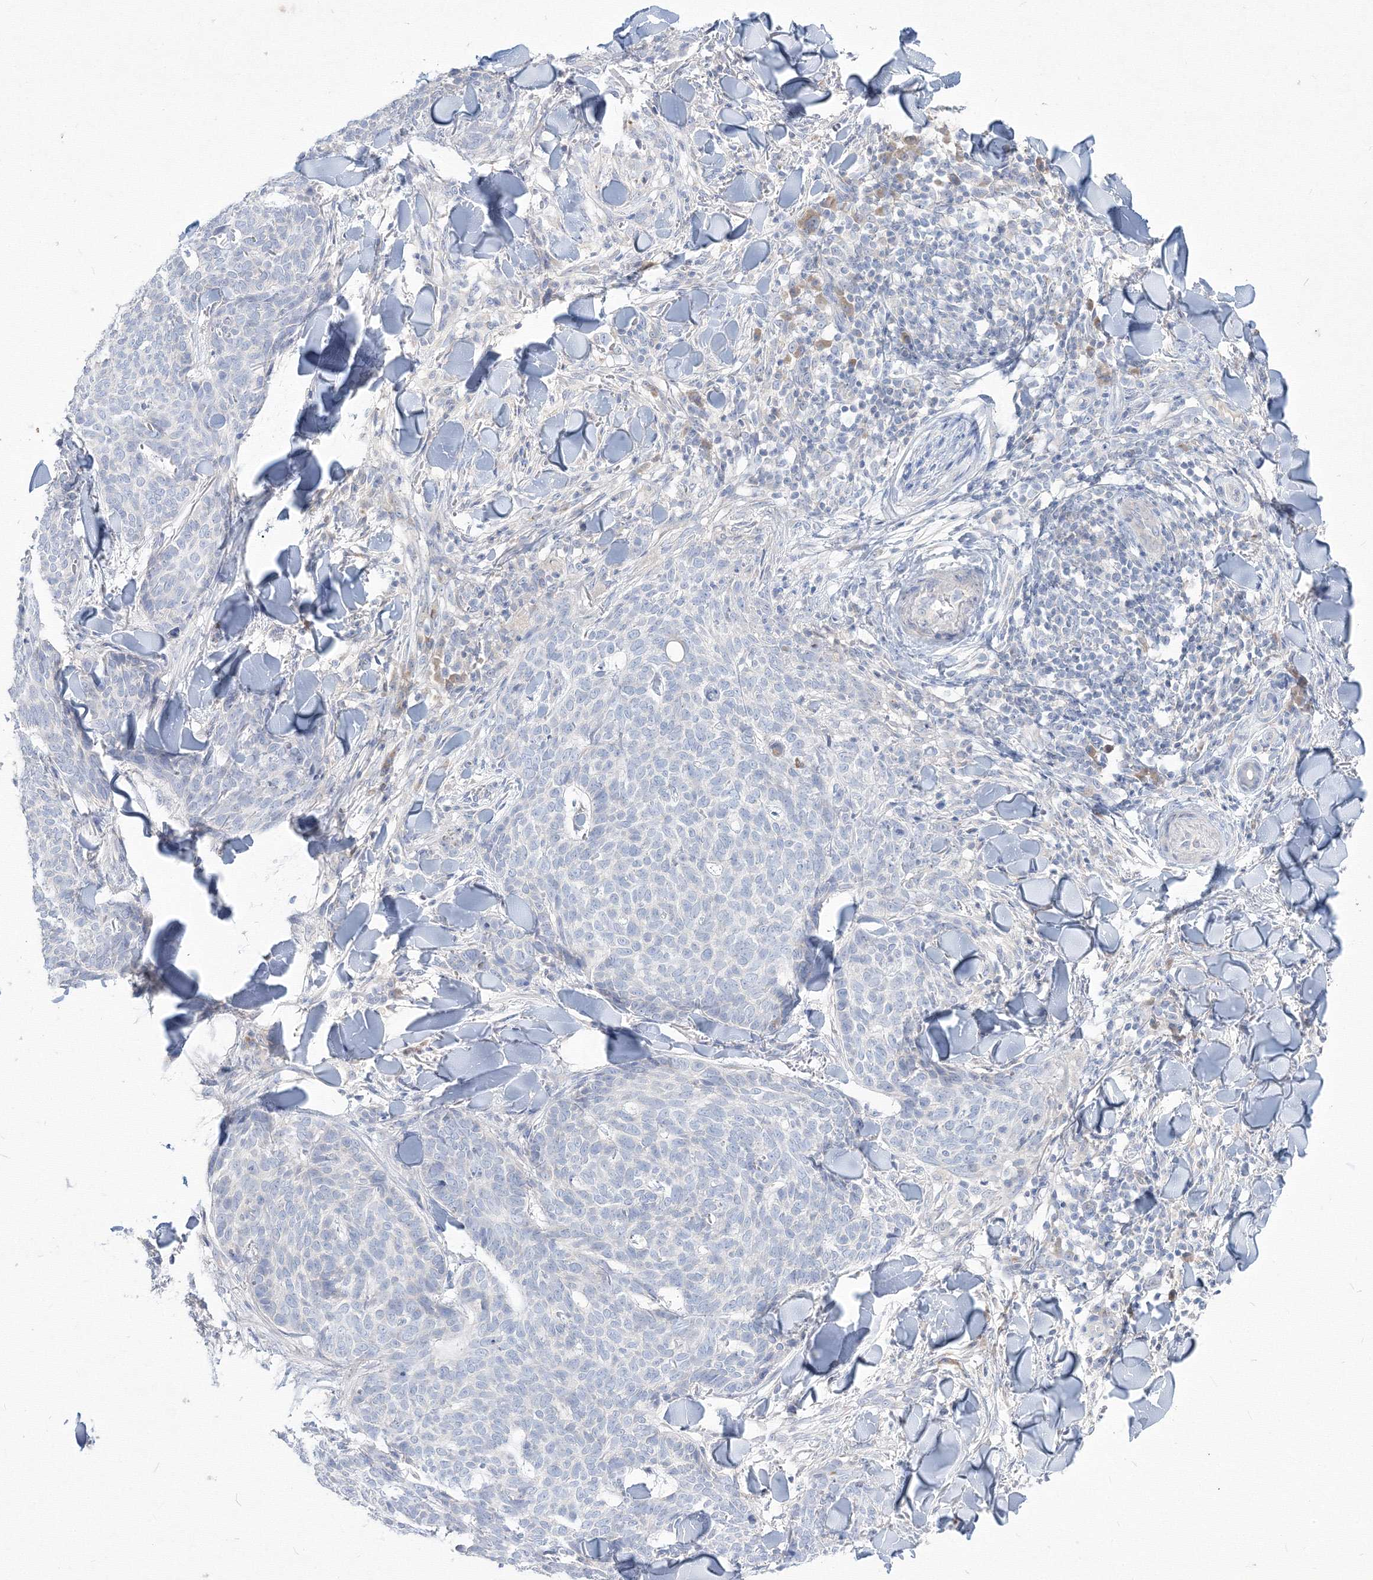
{"staining": {"intensity": "negative", "quantity": "none", "location": "none"}, "tissue": "skin cancer", "cell_type": "Tumor cells", "image_type": "cancer", "snomed": [{"axis": "morphology", "description": "Normal tissue, NOS"}, {"axis": "morphology", "description": "Basal cell carcinoma"}, {"axis": "topography", "description": "Skin"}], "caption": "Immunohistochemistry micrograph of neoplastic tissue: skin basal cell carcinoma stained with DAB demonstrates no significant protein positivity in tumor cells.", "gene": "FBXL8", "patient": {"sex": "male", "age": 50}}